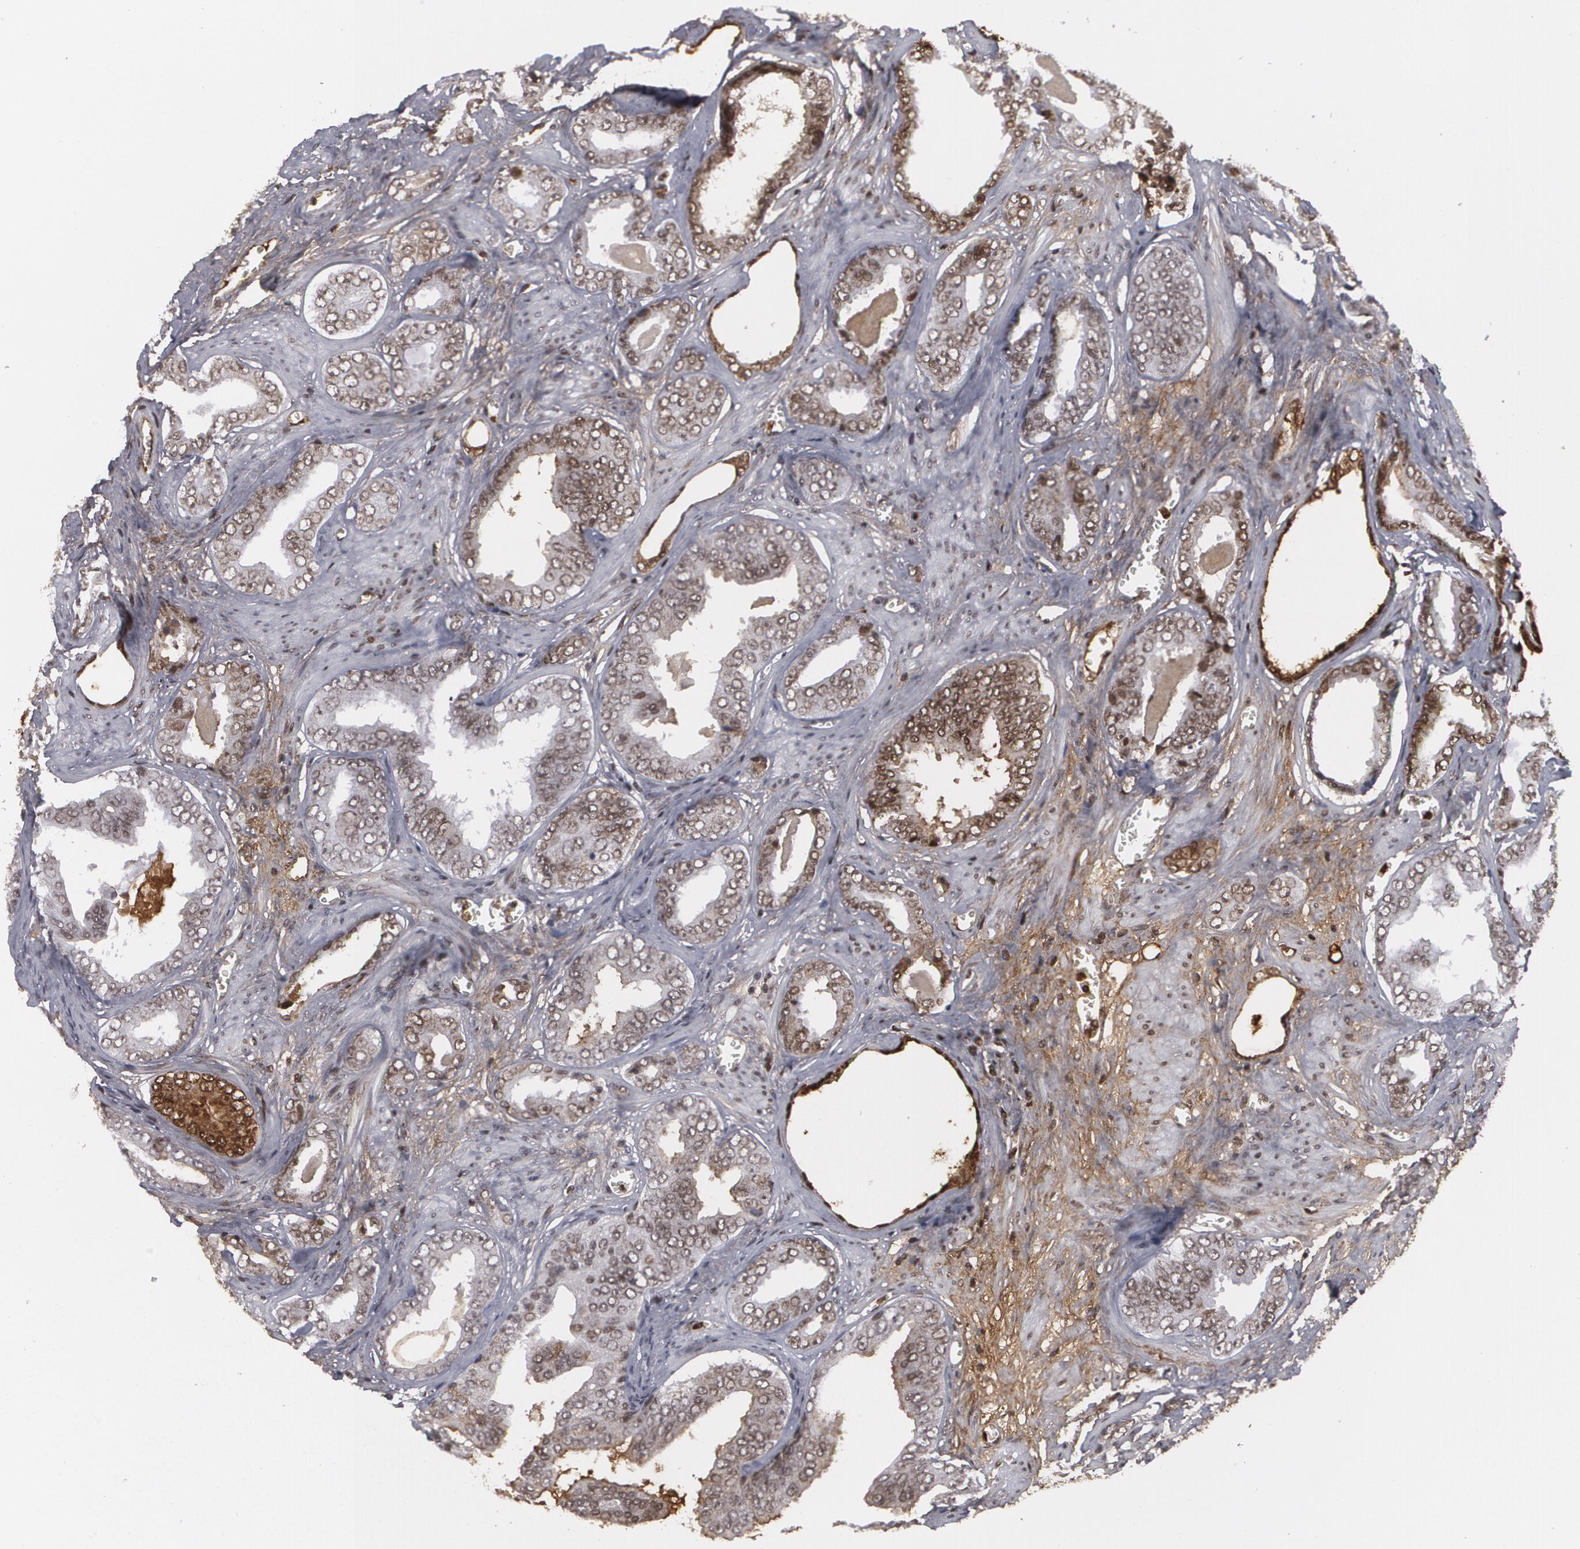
{"staining": {"intensity": "weak", "quantity": "25%-75%", "location": "cytoplasmic/membranous"}, "tissue": "prostate cancer", "cell_type": "Tumor cells", "image_type": "cancer", "snomed": [{"axis": "morphology", "description": "Adenocarcinoma, Medium grade"}, {"axis": "topography", "description": "Prostate"}], "caption": "An IHC micrograph of neoplastic tissue is shown. Protein staining in brown labels weak cytoplasmic/membranous positivity in adenocarcinoma (medium-grade) (prostate) within tumor cells. (Stains: DAB (3,3'-diaminobenzidine) in brown, nuclei in blue, Microscopy: brightfield microscopy at high magnification).", "gene": "LRG1", "patient": {"sex": "male", "age": 79}}